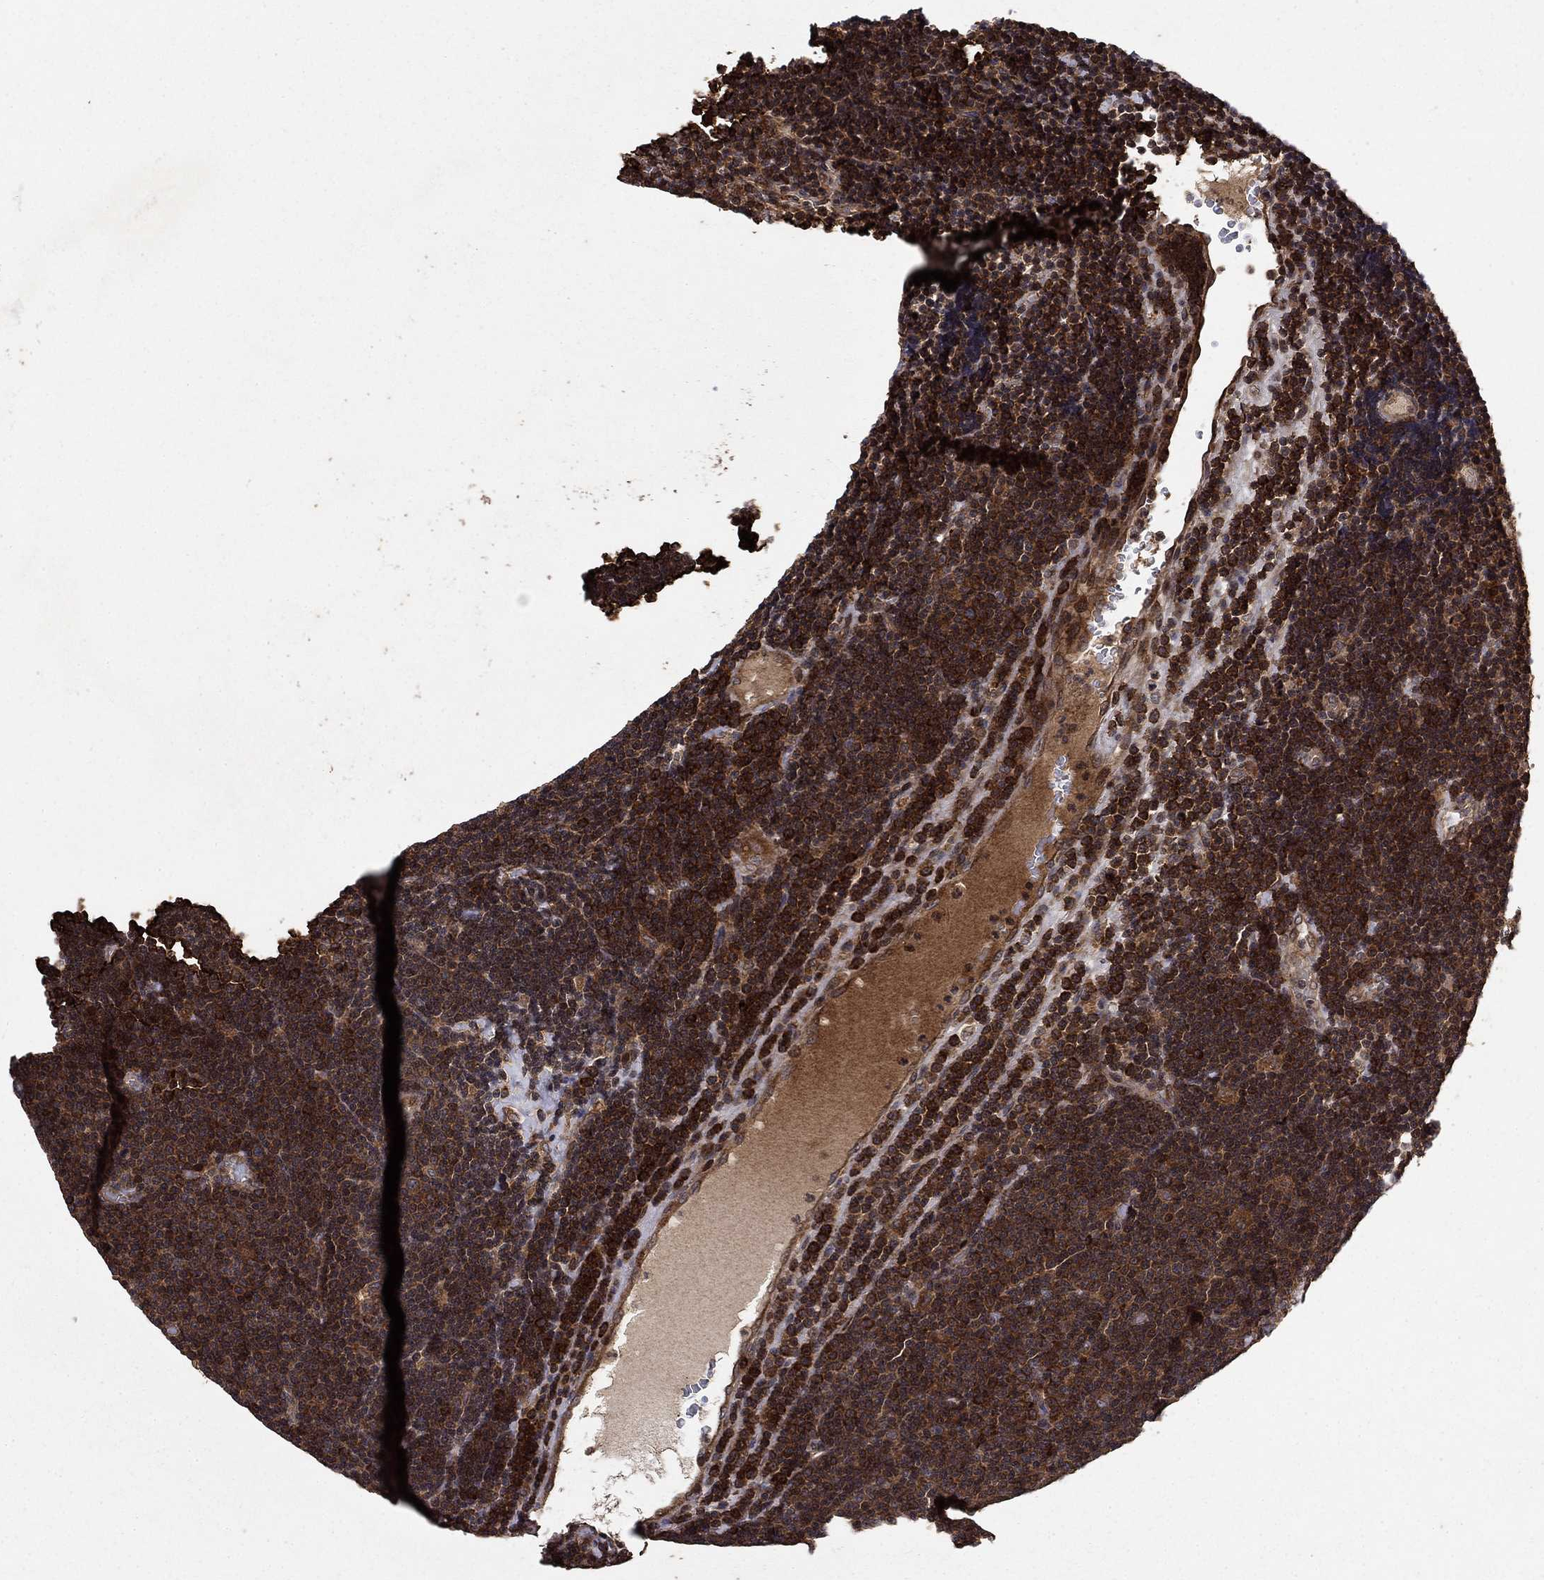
{"staining": {"intensity": "strong", "quantity": ">75%", "location": "cytoplasmic/membranous"}, "tissue": "lymphoma", "cell_type": "Tumor cells", "image_type": "cancer", "snomed": [{"axis": "morphology", "description": "Malignant lymphoma, non-Hodgkin's type, Low grade"}, {"axis": "topography", "description": "Brain"}], "caption": "The image shows immunohistochemical staining of malignant lymphoma, non-Hodgkin's type (low-grade). There is strong cytoplasmic/membranous staining is identified in about >75% of tumor cells. (IHC, brightfield microscopy, high magnification).", "gene": "BABAM2", "patient": {"sex": "female", "age": 66}}